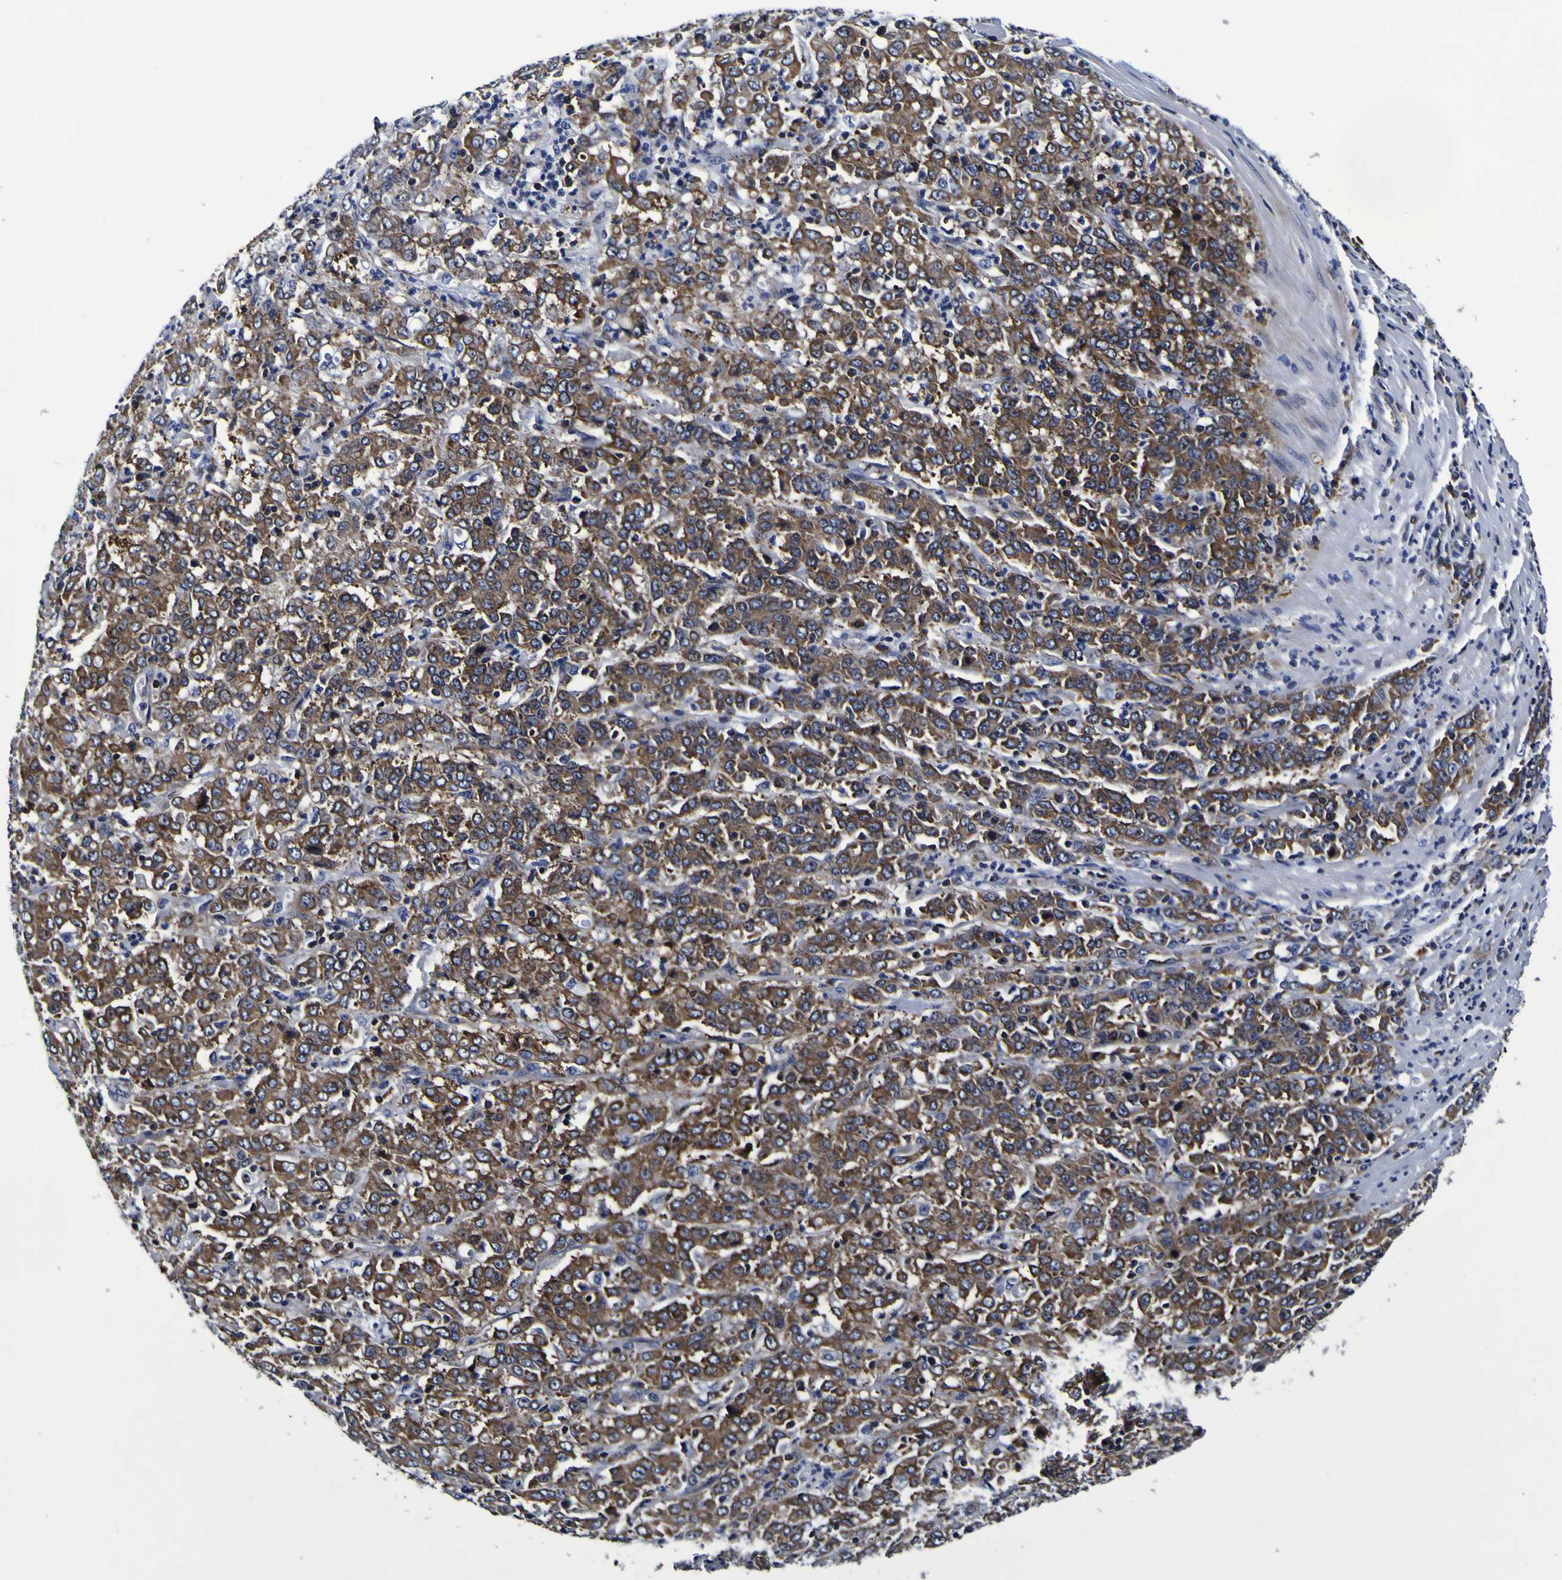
{"staining": {"intensity": "moderate", "quantity": ">75%", "location": "cytoplasmic/membranous"}, "tissue": "stomach cancer", "cell_type": "Tumor cells", "image_type": "cancer", "snomed": [{"axis": "morphology", "description": "Adenocarcinoma, NOS"}, {"axis": "topography", "description": "Stomach, lower"}], "caption": "Immunohistochemistry (IHC) (DAB) staining of stomach adenocarcinoma exhibits moderate cytoplasmic/membranous protein staining in about >75% of tumor cells.", "gene": "SORCS1", "patient": {"sex": "female", "age": 71}}